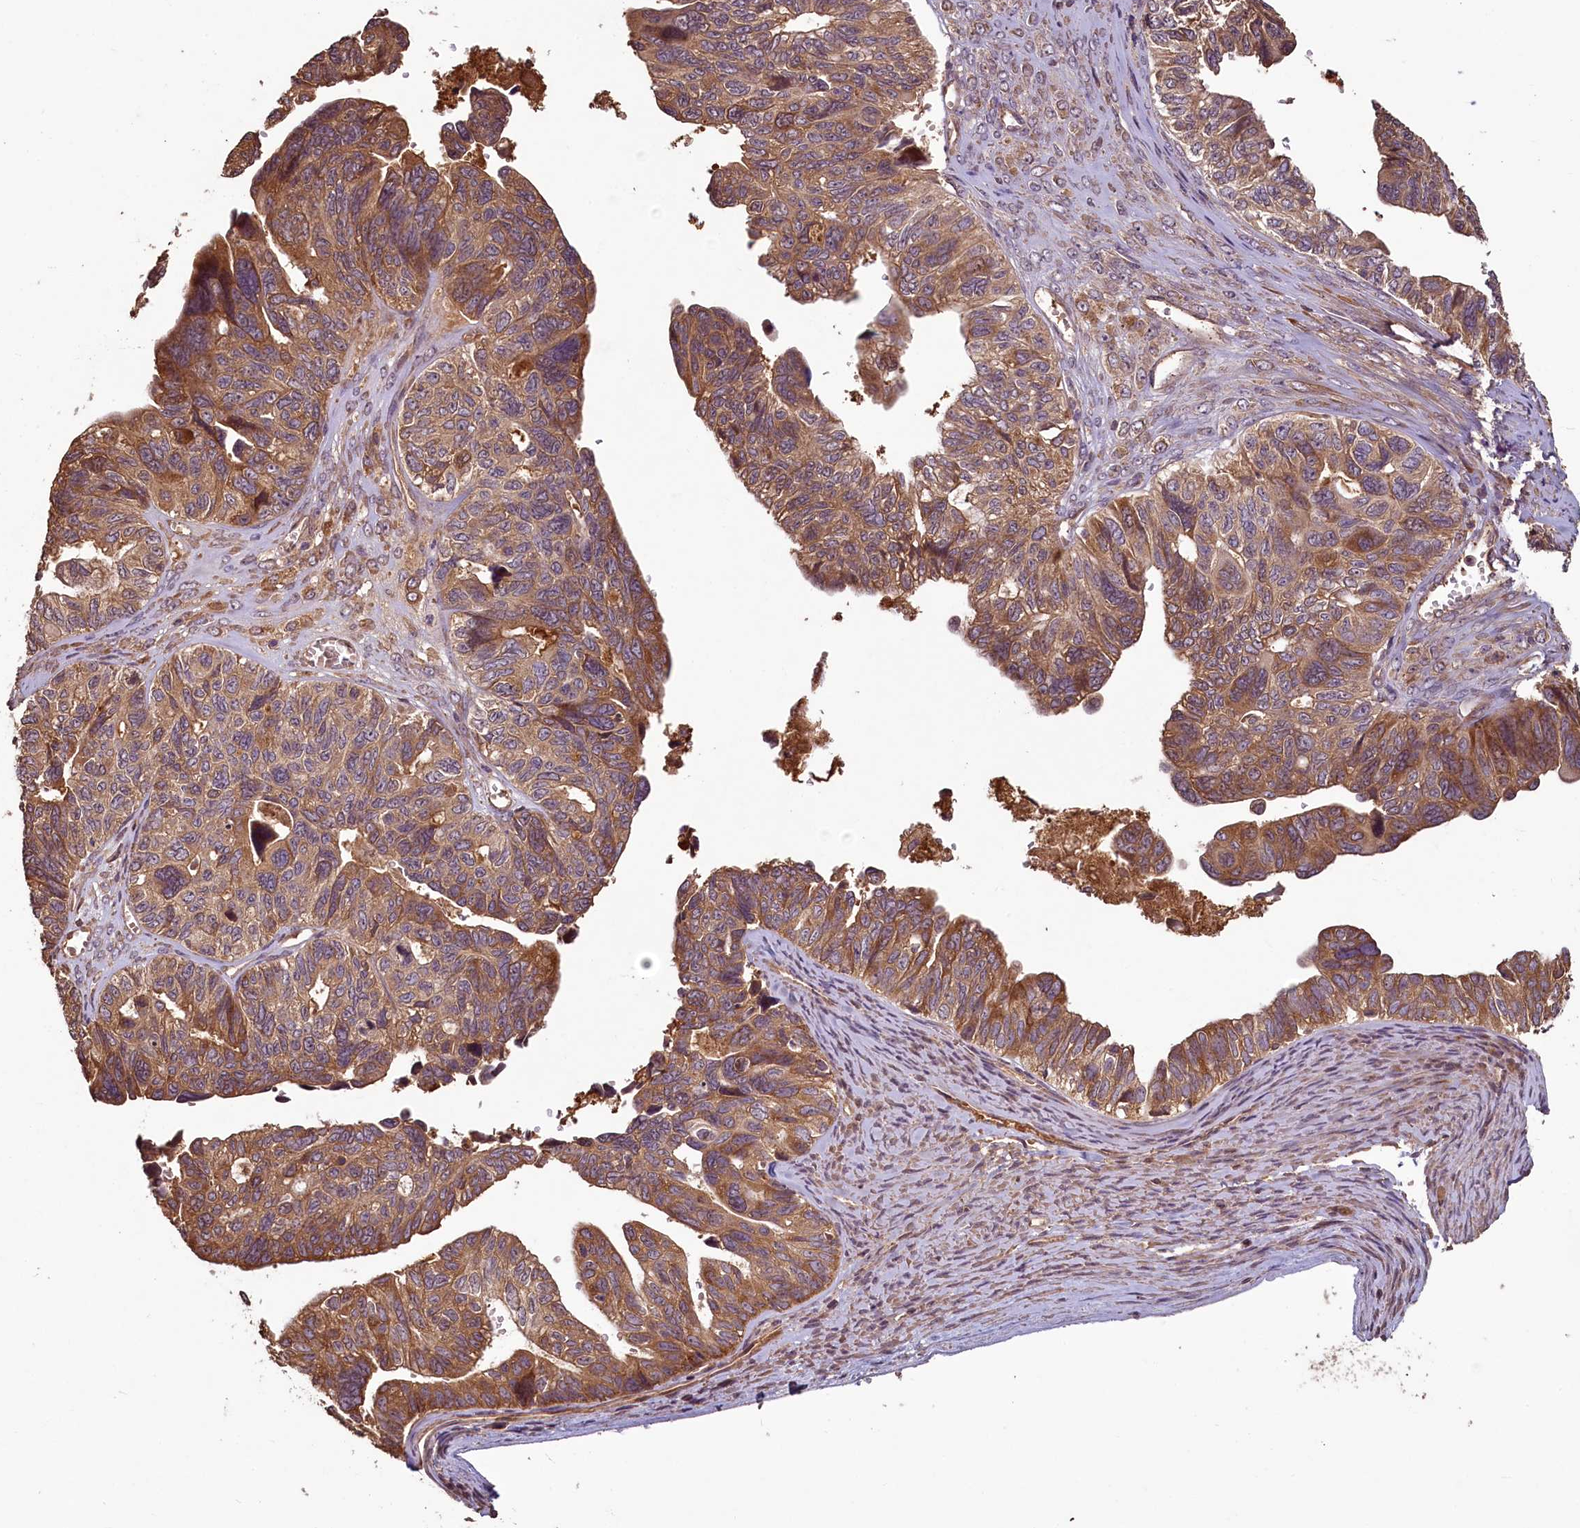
{"staining": {"intensity": "moderate", "quantity": ">75%", "location": "cytoplasmic/membranous"}, "tissue": "ovarian cancer", "cell_type": "Tumor cells", "image_type": "cancer", "snomed": [{"axis": "morphology", "description": "Cystadenocarcinoma, serous, NOS"}, {"axis": "topography", "description": "Ovary"}], "caption": "This photomicrograph displays immunohistochemistry staining of serous cystadenocarcinoma (ovarian), with medium moderate cytoplasmic/membranous expression in about >75% of tumor cells.", "gene": "NUDT6", "patient": {"sex": "female", "age": 79}}